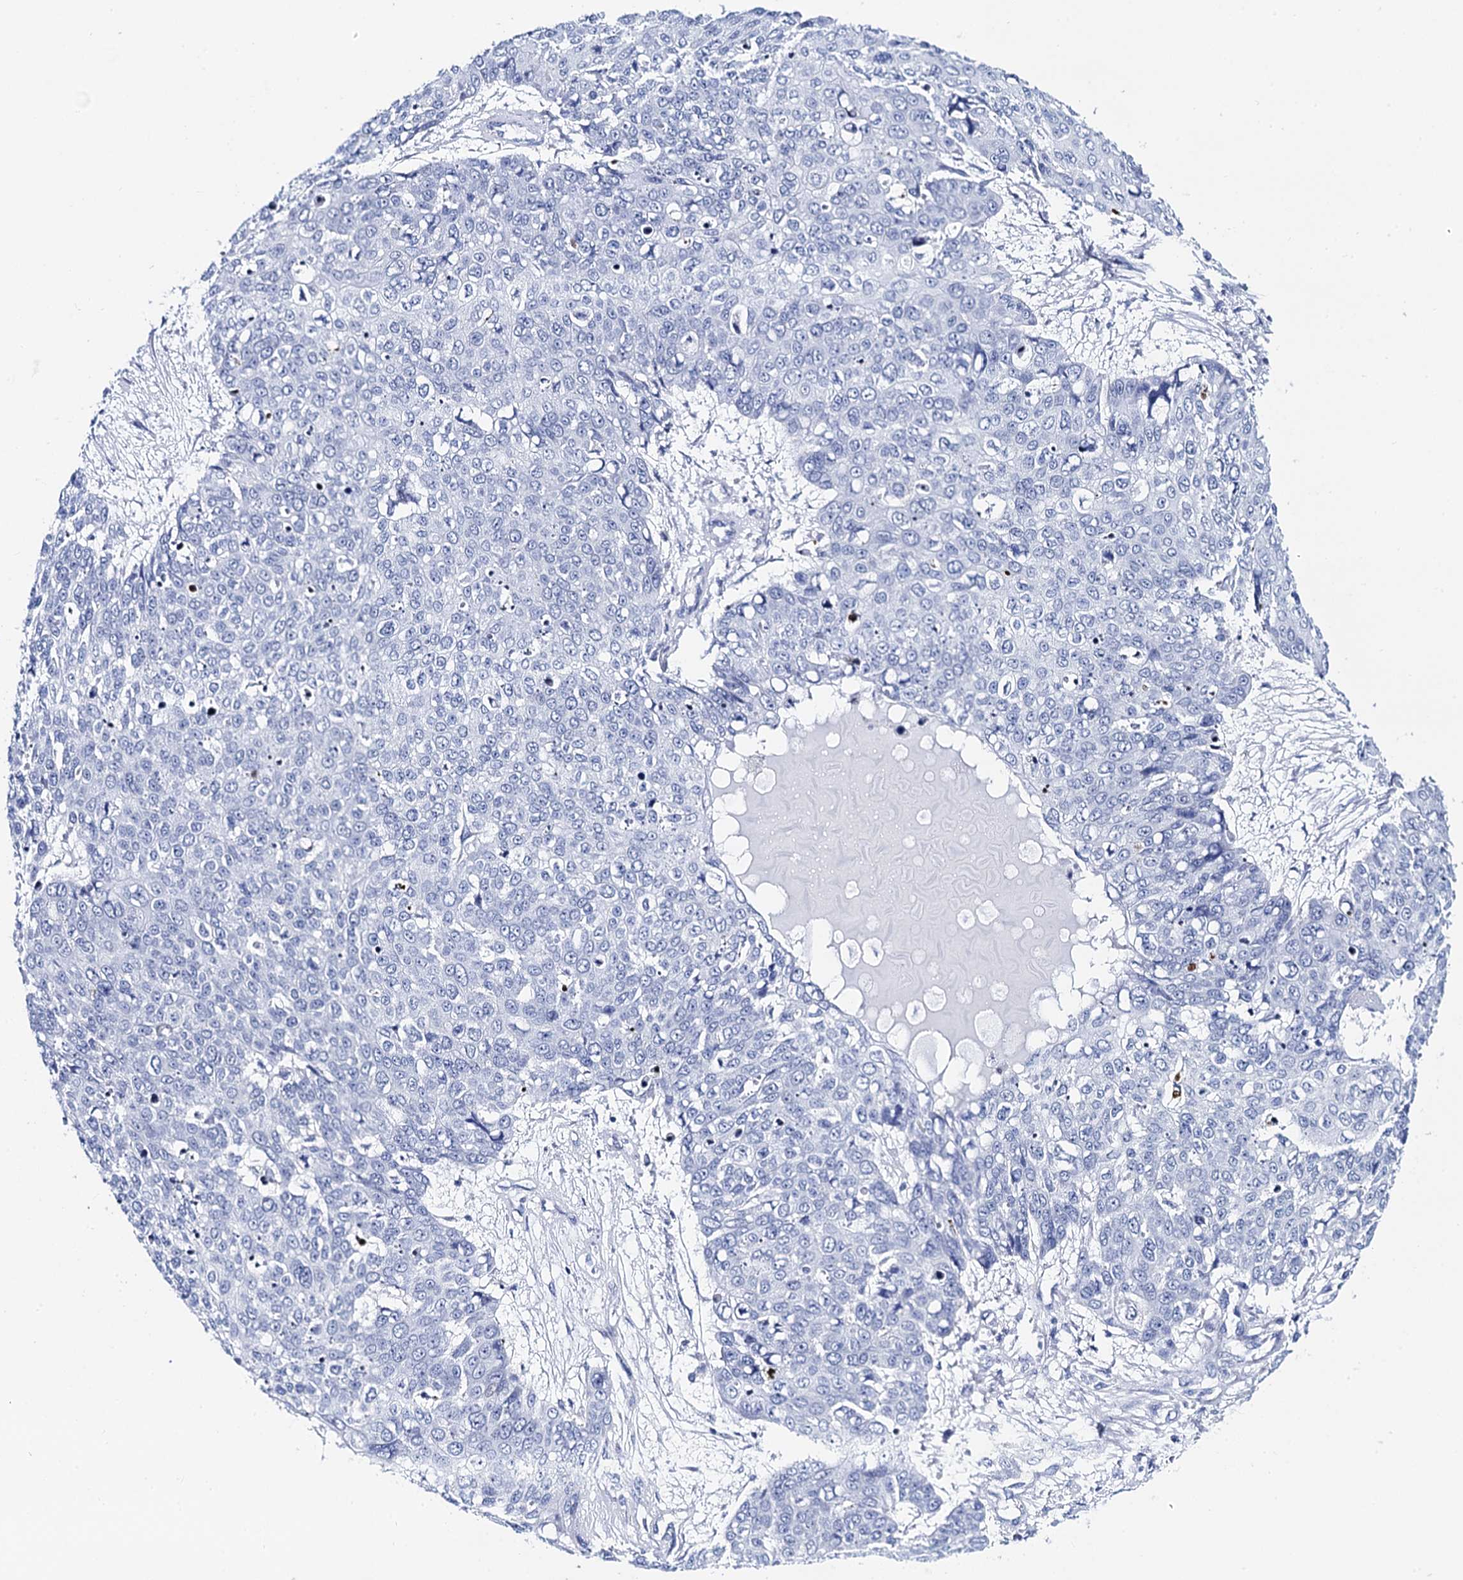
{"staining": {"intensity": "negative", "quantity": "none", "location": "none"}, "tissue": "skin cancer", "cell_type": "Tumor cells", "image_type": "cancer", "snomed": [{"axis": "morphology", "description": "Squamous cell carcinoma, NOS"}, {"axis": "topography", "description": "Skin"}], "caption": "Squamous cell carcinoma (skin) was stained to show a protein in brown. There is no significant staining in tumor cells.", "gene": "ACADSB", "patient": {"sex": "male", "age": 71}}